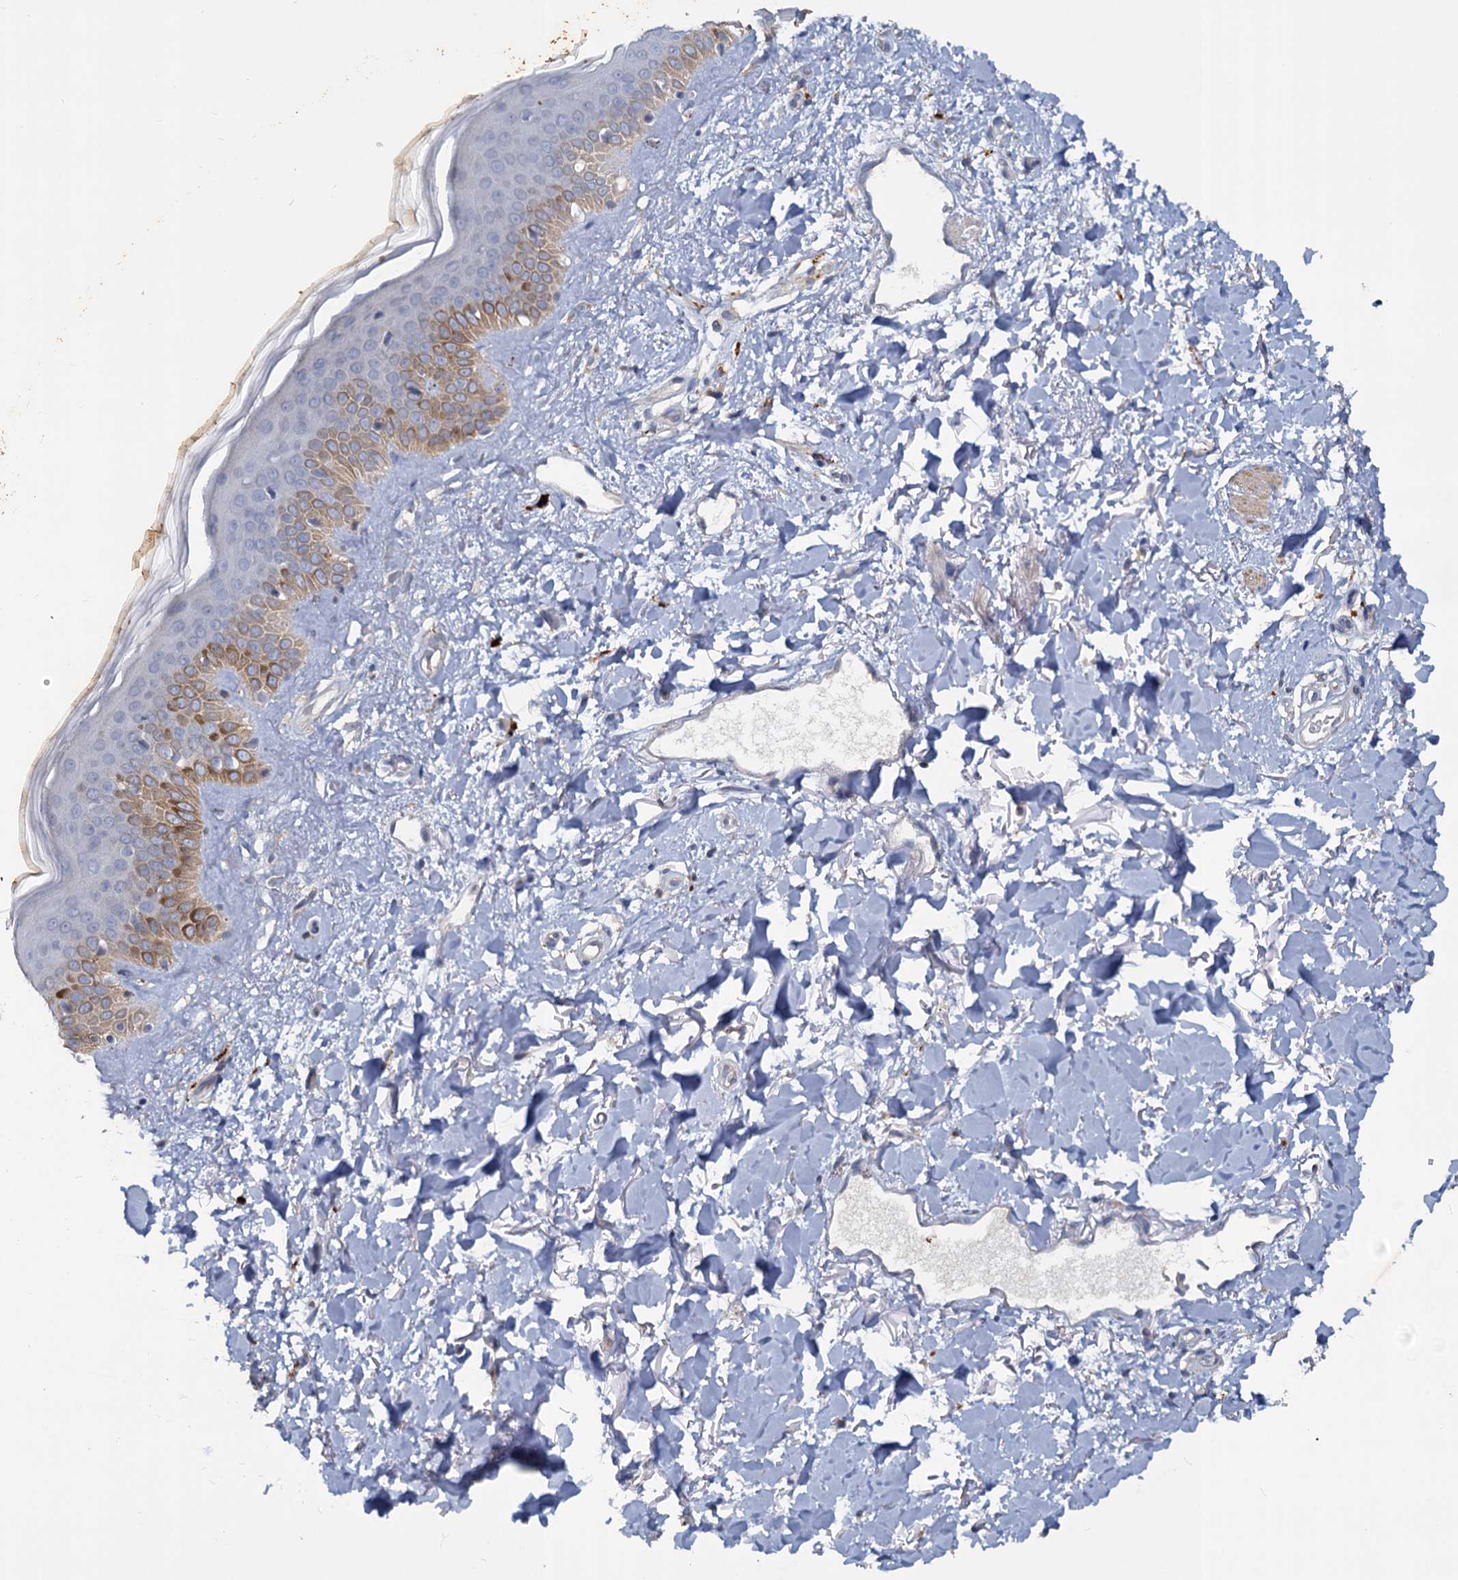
{"staining": {"intensity": "negative", "quantity": "none", "location": "none"}, "tissue": "skin", "cell_type": "Fibroblasts", "image_type": "normal", "snomed": [{"axis": "morphology", "description": "Normal tissue, NOS"}, {"axis": "topography", "description": "Skin"}], "caption": "This is an IHC photomicrograph of unremarkable skin. There is no positivity in fibroblasts.", "gene": "SLC2A7", "patient": {"sex": "female", "age": 58}}